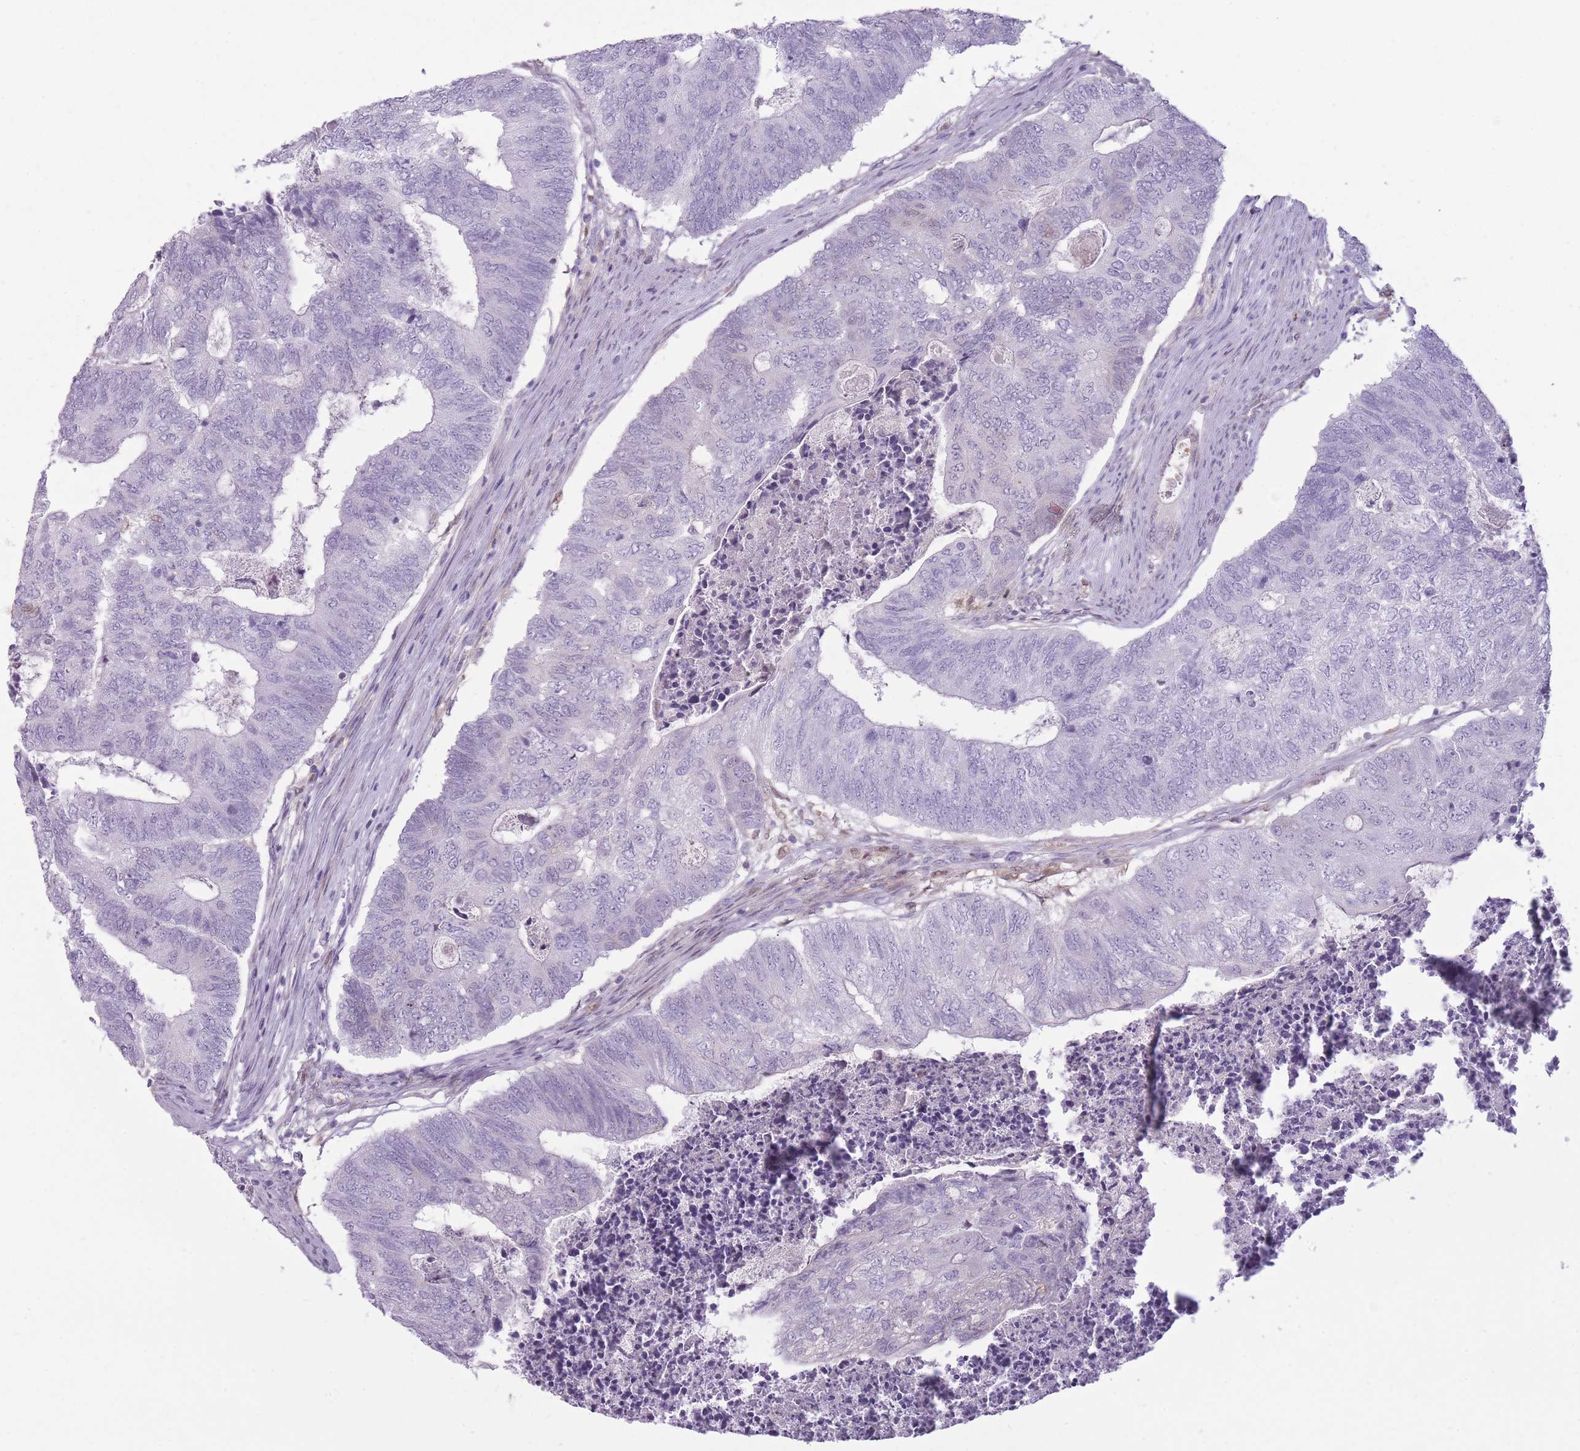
{"staining": {"intensity": "negative", "quantity": "none", "location": "none"}, "tissue": "colorectal cancer", "cell_type": "Tumor cells", "image_type": "cancer", "snomed": [{"axis": "morphology", "description": "Adenocarcinoma, NOS"}, {"axis": "topography", "description": "Colon"}], "caption": "This micrograph is of colorectal cancer (adenocarcinoma) stained with IHC to label a protein in brown with the nuclei are counter-stained blue. There is no expression in tumor cells.", "gene": "LGALS9", "patient": {"sex": "female", "age": 67}}